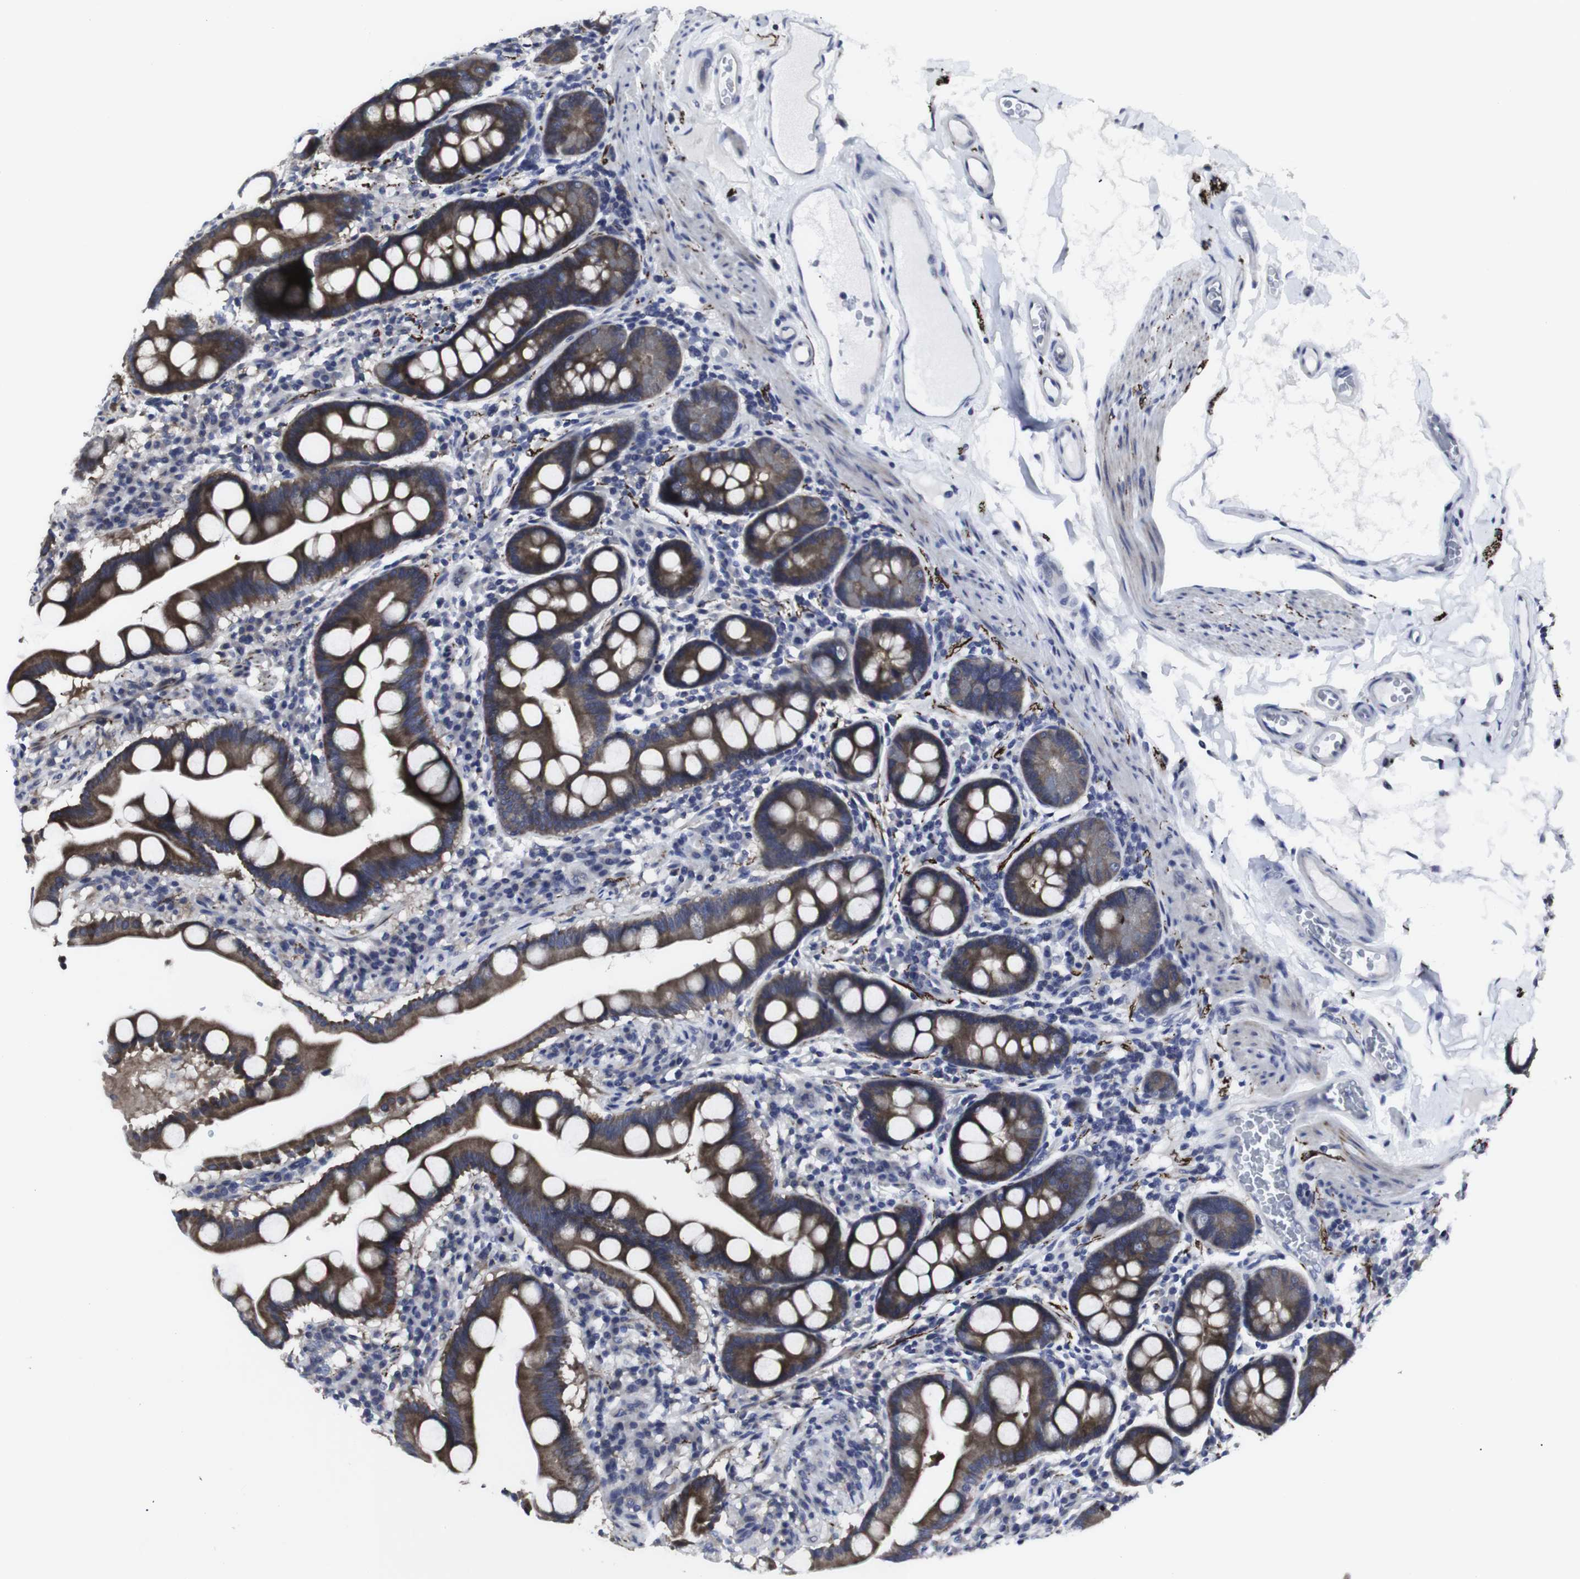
{"staining": {"intensity": "moderate", "quantity": "25%-75%", "location": "cytoplasmic/membranous"}, "tissue": "duodenum", "cell_type": "Glandular cells", "image_type": "normal", "snomed": [{"axis": "morphology", "description": "Normal tissue, NOS"}, {"axis": "topography", "description": "Duodenum"}], "caption": "The immunohistochemical stain highlights moderate cytoplasmic/membranous staining in glandular cells of normal duodenum.", "gene": "HPRT1", "patient": {"sex": "male", "age": 50}}